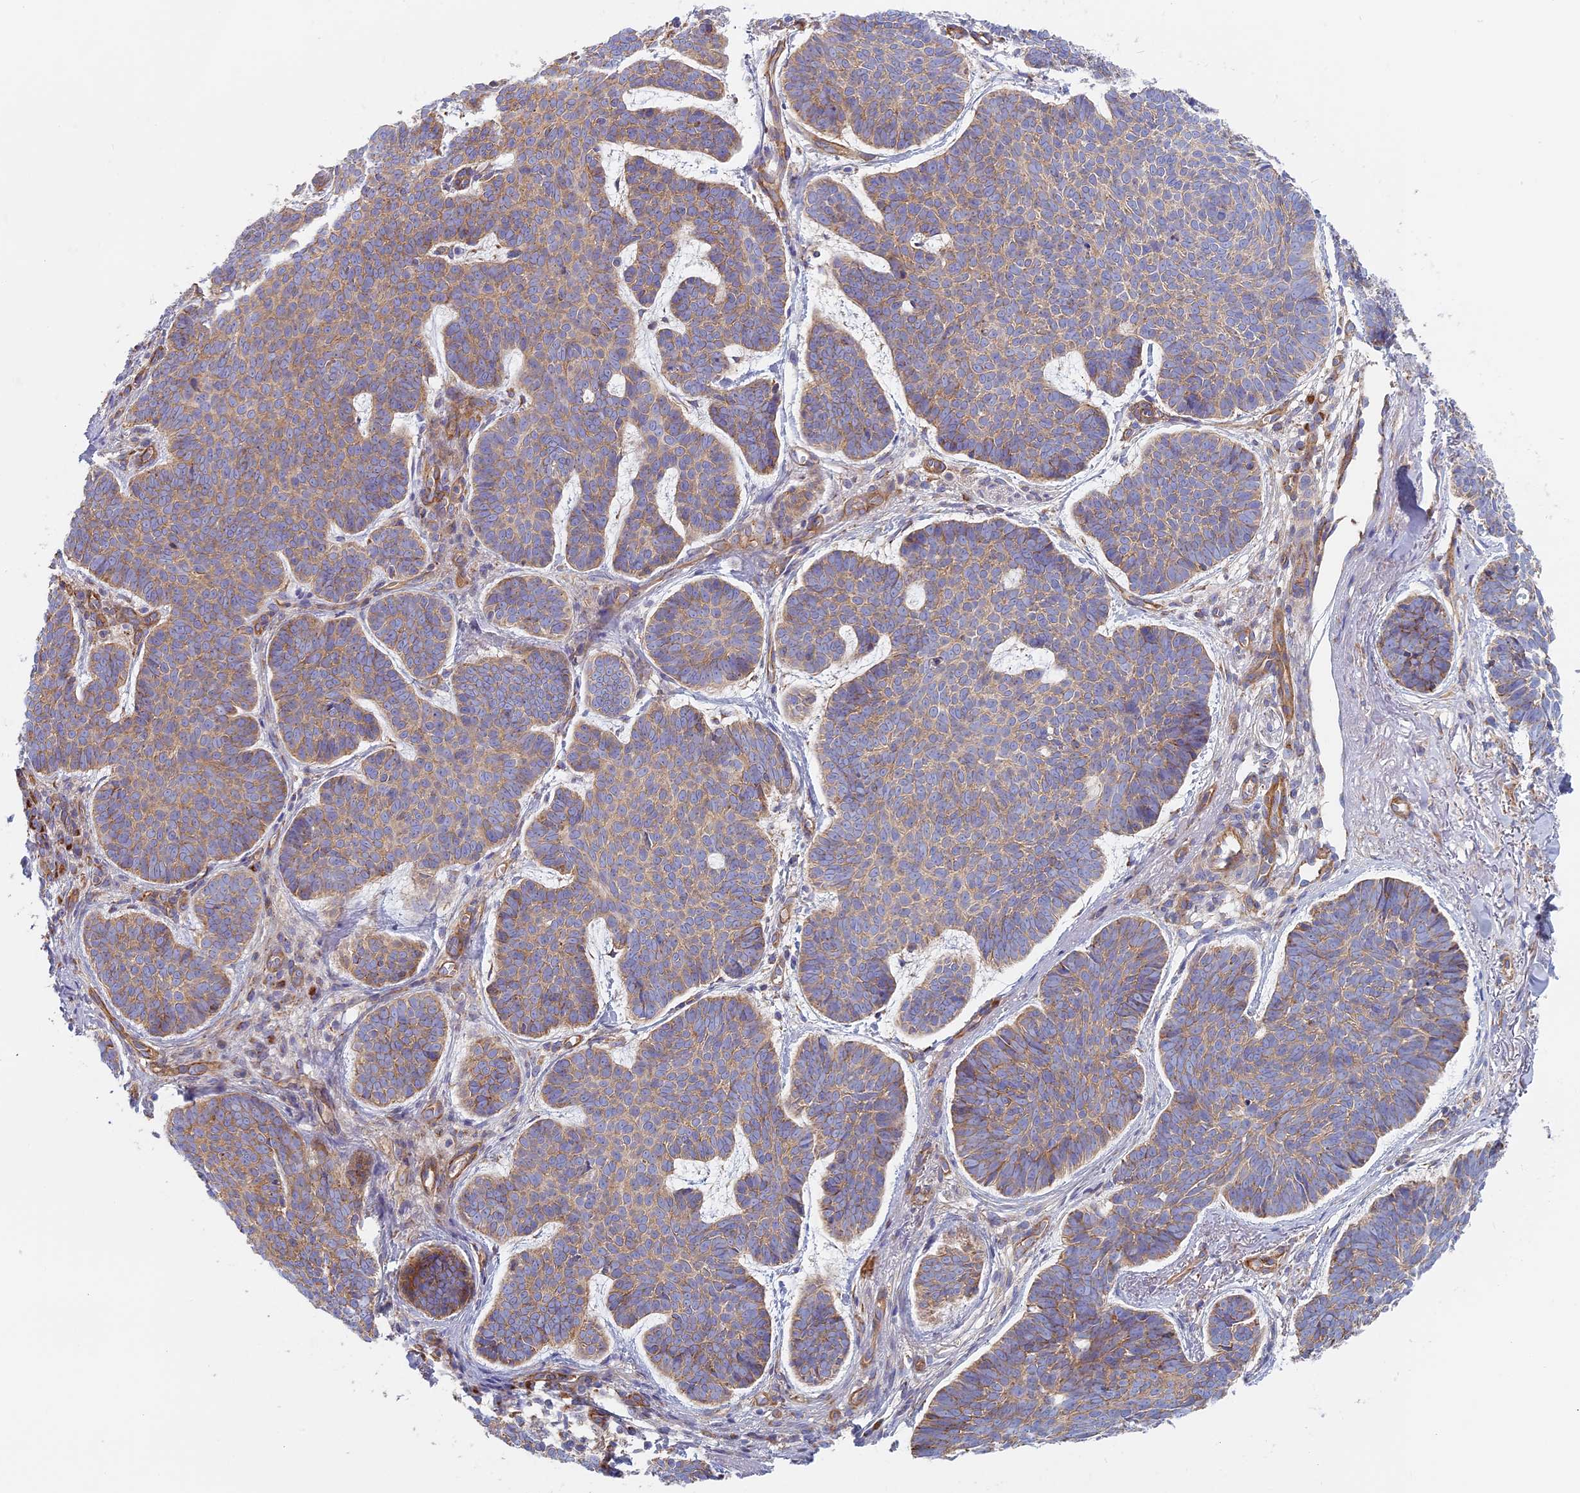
{"staining": {"intensity": "weak", "quantity": "25%-75%", "location": "cytoplasmic/membranous"}, "tissue": "skin cancer", "cell_type": "Tumor cells", "image_type": "cancer", "snomed": [{"axis": "morphology", "description": "Basal cell carcinoma"}, {"axis": "topography", "description": "Skin"}], "caption": "Human skin basal cell carcinoma stained with a brown dye shows weak cytoplasmic/membranous positive positivity in about 25%-75% of tumor cells.", "gene": "DDA1", "patient": {"sex": "female", "age": 74}}